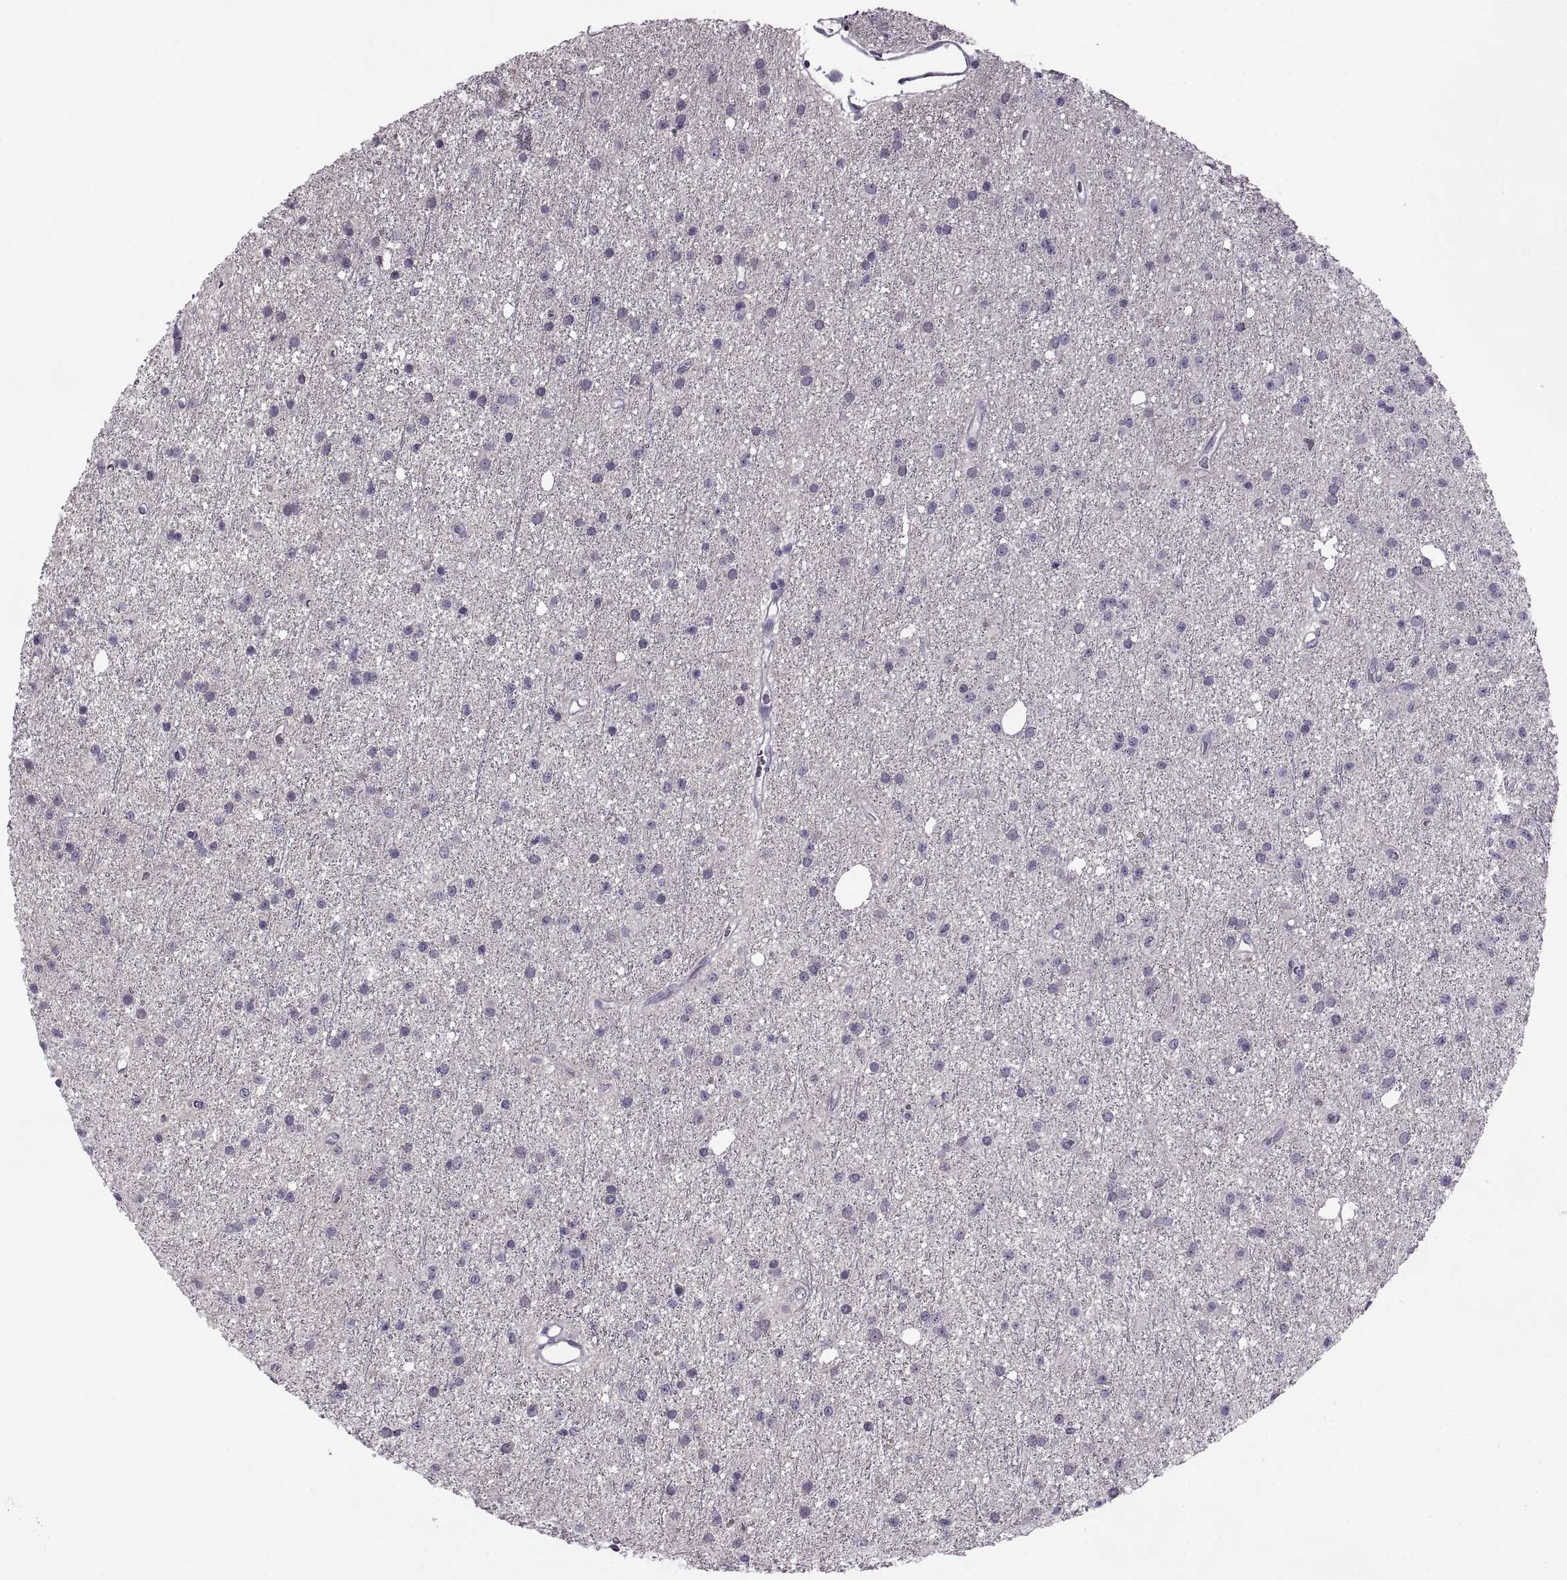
{"staining": {"intensity": "negative", "quantity": "none", "location": "none"}, "tissue": "glioma", "cell_type": "Tumor cells", "image_type": "cancer", "snomed": [{"axis": "morphology", "description": "Glioma, malignant, Low grade"}, {"axis": "topography", "description": "Brain"}], "caption": "This is an IHC micrograph of human glioma. There is no expression in tumor cells.", "gene": "H2AP", "patient": {"sex": "male", "age": 27}}